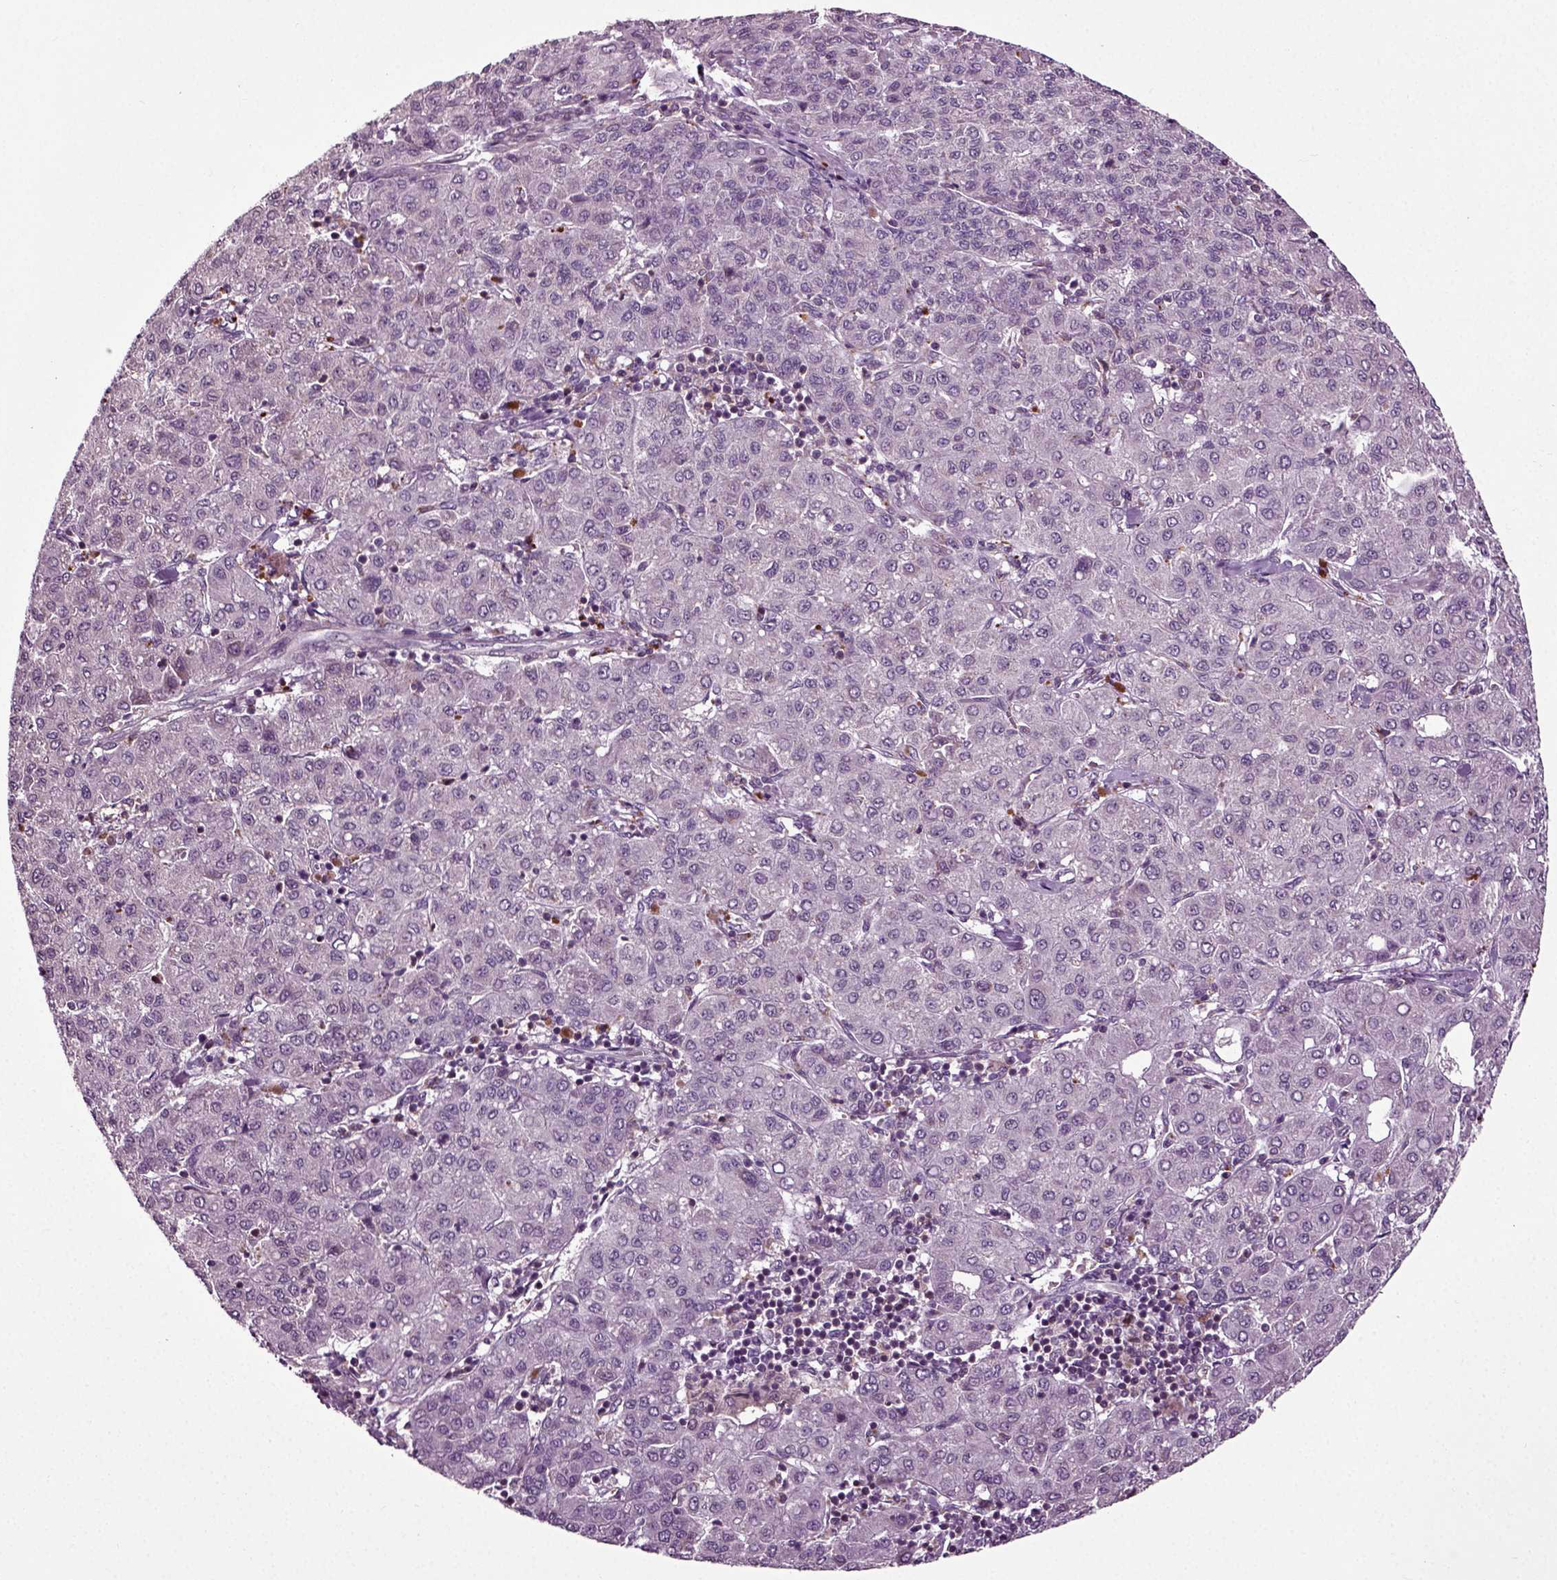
{"staining": {"intensity": "negative", "quantity": "none", "location": "none"}, "tissue": "liver cancer", "cell_type": "Tumor cells", "image_type": "cancer", "snomed": [{"axis": "morphology", "description": "Carcinoma, Hepatocellular, NOS"}, {"axis": "topography", "description": "Liver"}], "caption": "This is an immunohistochemistry image of liver cancer. There is no expression in tumor cells.", "gene": "KNSTRN", "patient": {"sex": "male", "age": 65}}